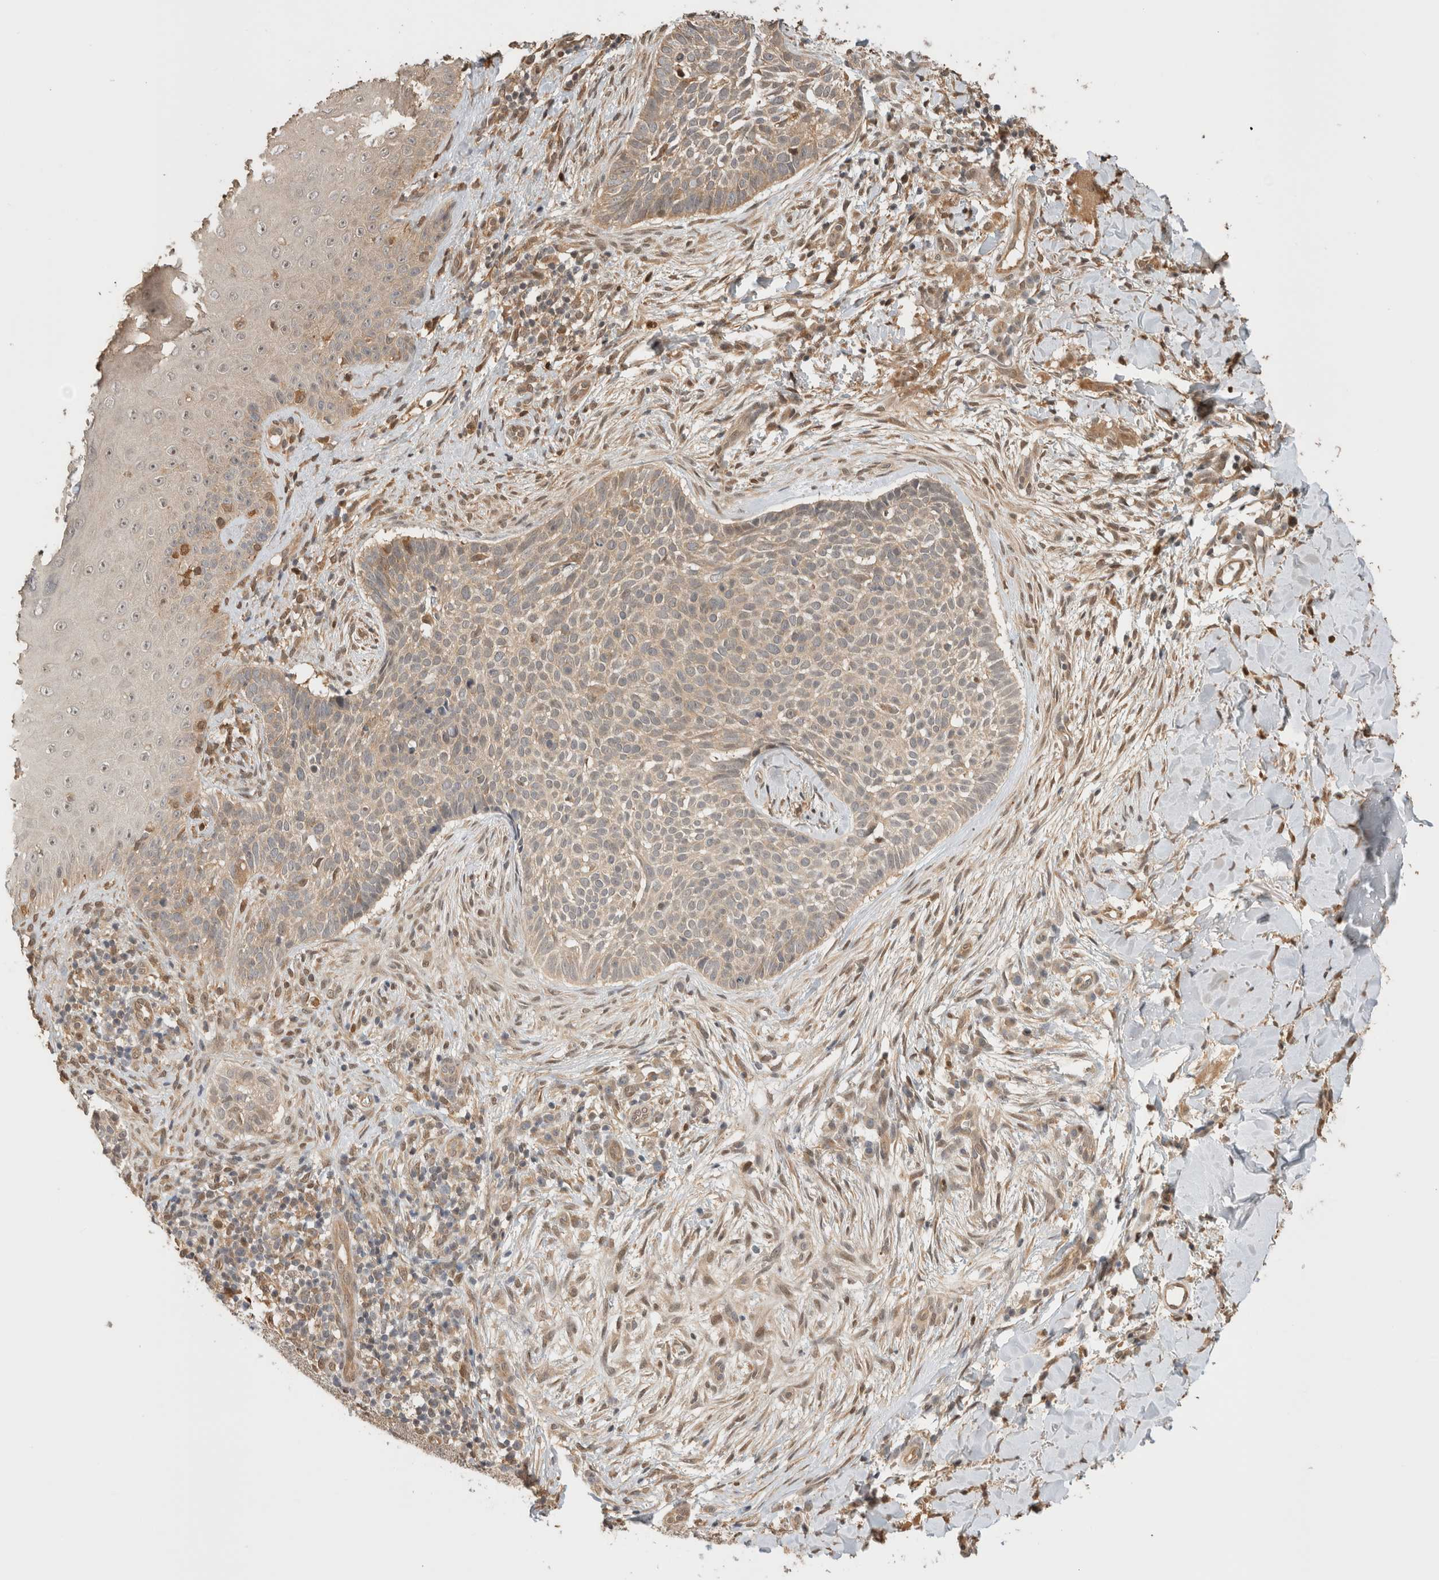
{"staining": {"intensity": "weak", "quantity": "<25%", "location": "cytoplasmic/membranous"}, "tissue": "skin cancer", "cell_type": "Tumor cells", "image_type": "cancer", "snomed": [{"axis": "morphology", "description": "Normal tissue, NOS"}, {"axis": "morphology", "description": "Basal cell carcinoma"}, {"axis": "topography", "description": "Skin"}], "caption": "Tumor cells show no significant staining in skin cancer.", "gene": "OTUD6B", "patient": {"sex": "male", "age": 67}}